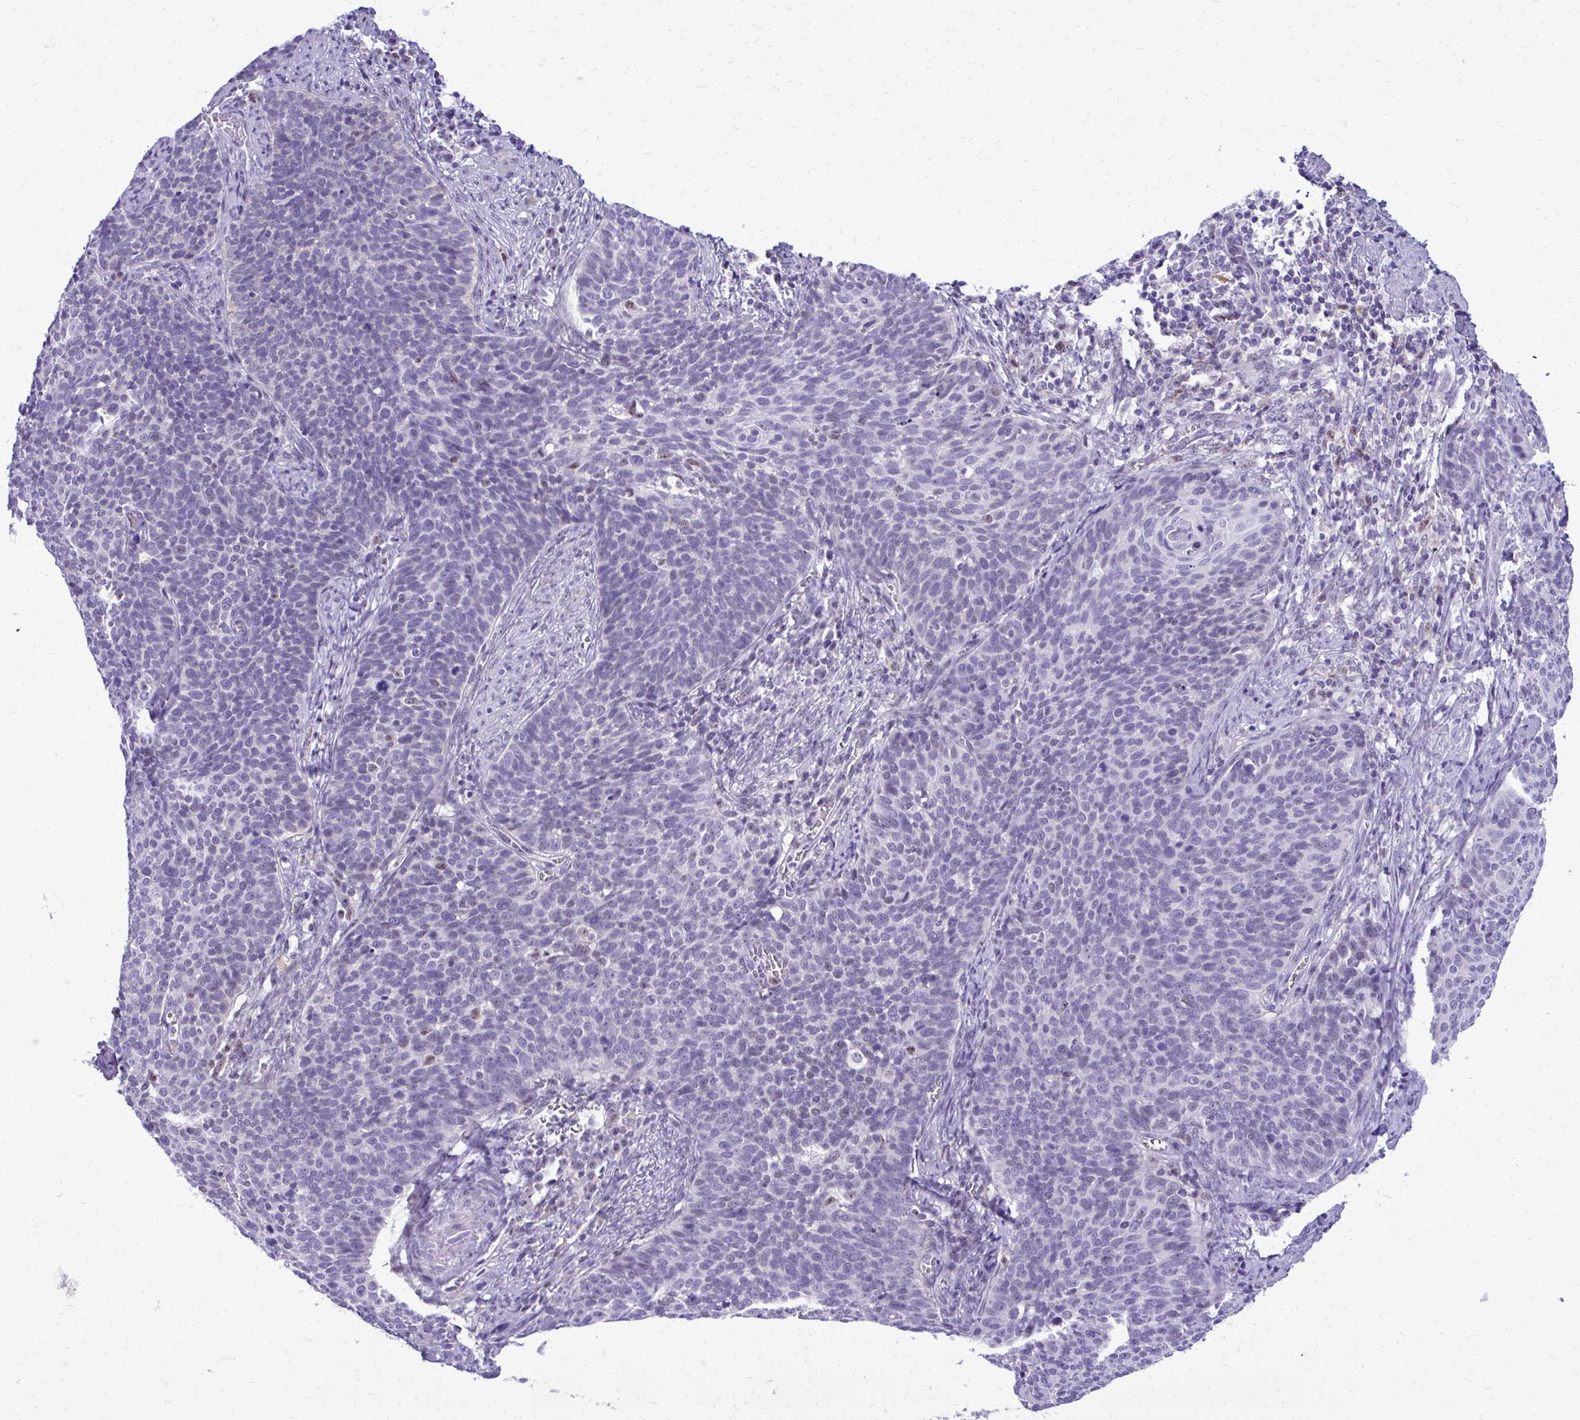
{"staining": {"intensity": "negative", "quantity": "none", "location": "none"}, "tissue": "cervical cancer", "cell_type": "Tumor cells", "image_type": "cancer", "snomed": [{"axis": "morphology", "description": "Normal tissue, NOS"}, {"axis": "morphology", "description": "Squamous cell carcinoma, NOS"}, {"axis": "topography", "description": "Cervix"}], "caption": "This is an immunohistochemistry (IHC) image of squamous cell carcinoma (cervical). There is no staining in tumor cells.", "gene": "RASL11B", "patient": {"sex": "female", "age": 39}}